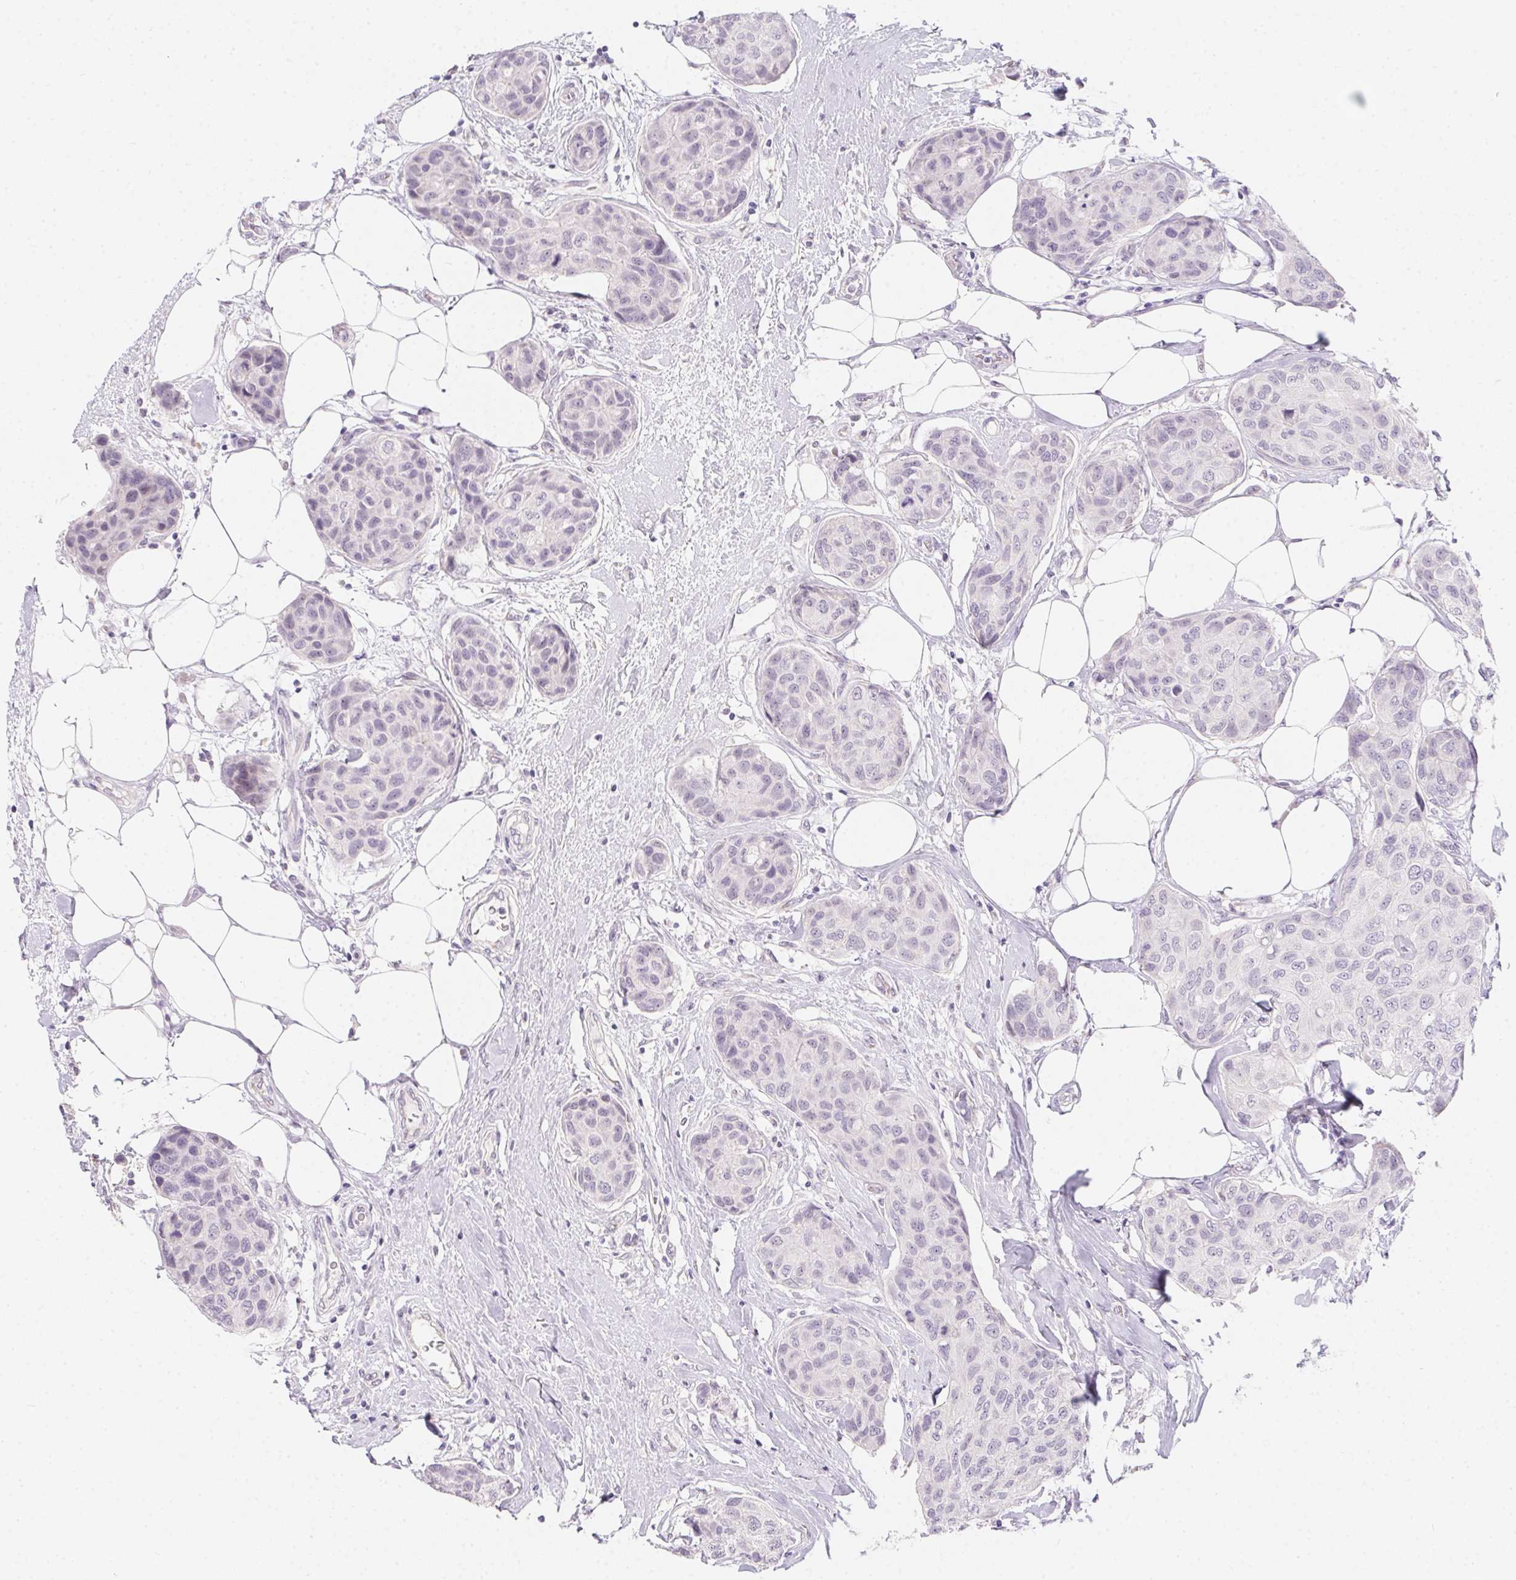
{"staining": {"intensity": "negative", "quantity": "none", "location": "none"}, "tissue": "breast cancer", "cell_type": "Tumor cells", "image_type": "cancer", "snomed": [{"axis": "morphology", "description": "Duct carcinoma"}, {"axis": "topography", "description": "Breast"}], "caption": "IHC photomicrograph of neoplastic tissue: human breast infiltrating ductal carcinoma stained with DAB reveals no significant protein expression in tumor cells. Brightfield microscopy of IHC stained with DAB (brown) and hematoxylin (blue), captured at high magnification.", "gene": "MORC1", "patient": {"sex": "female", "age": 80}}